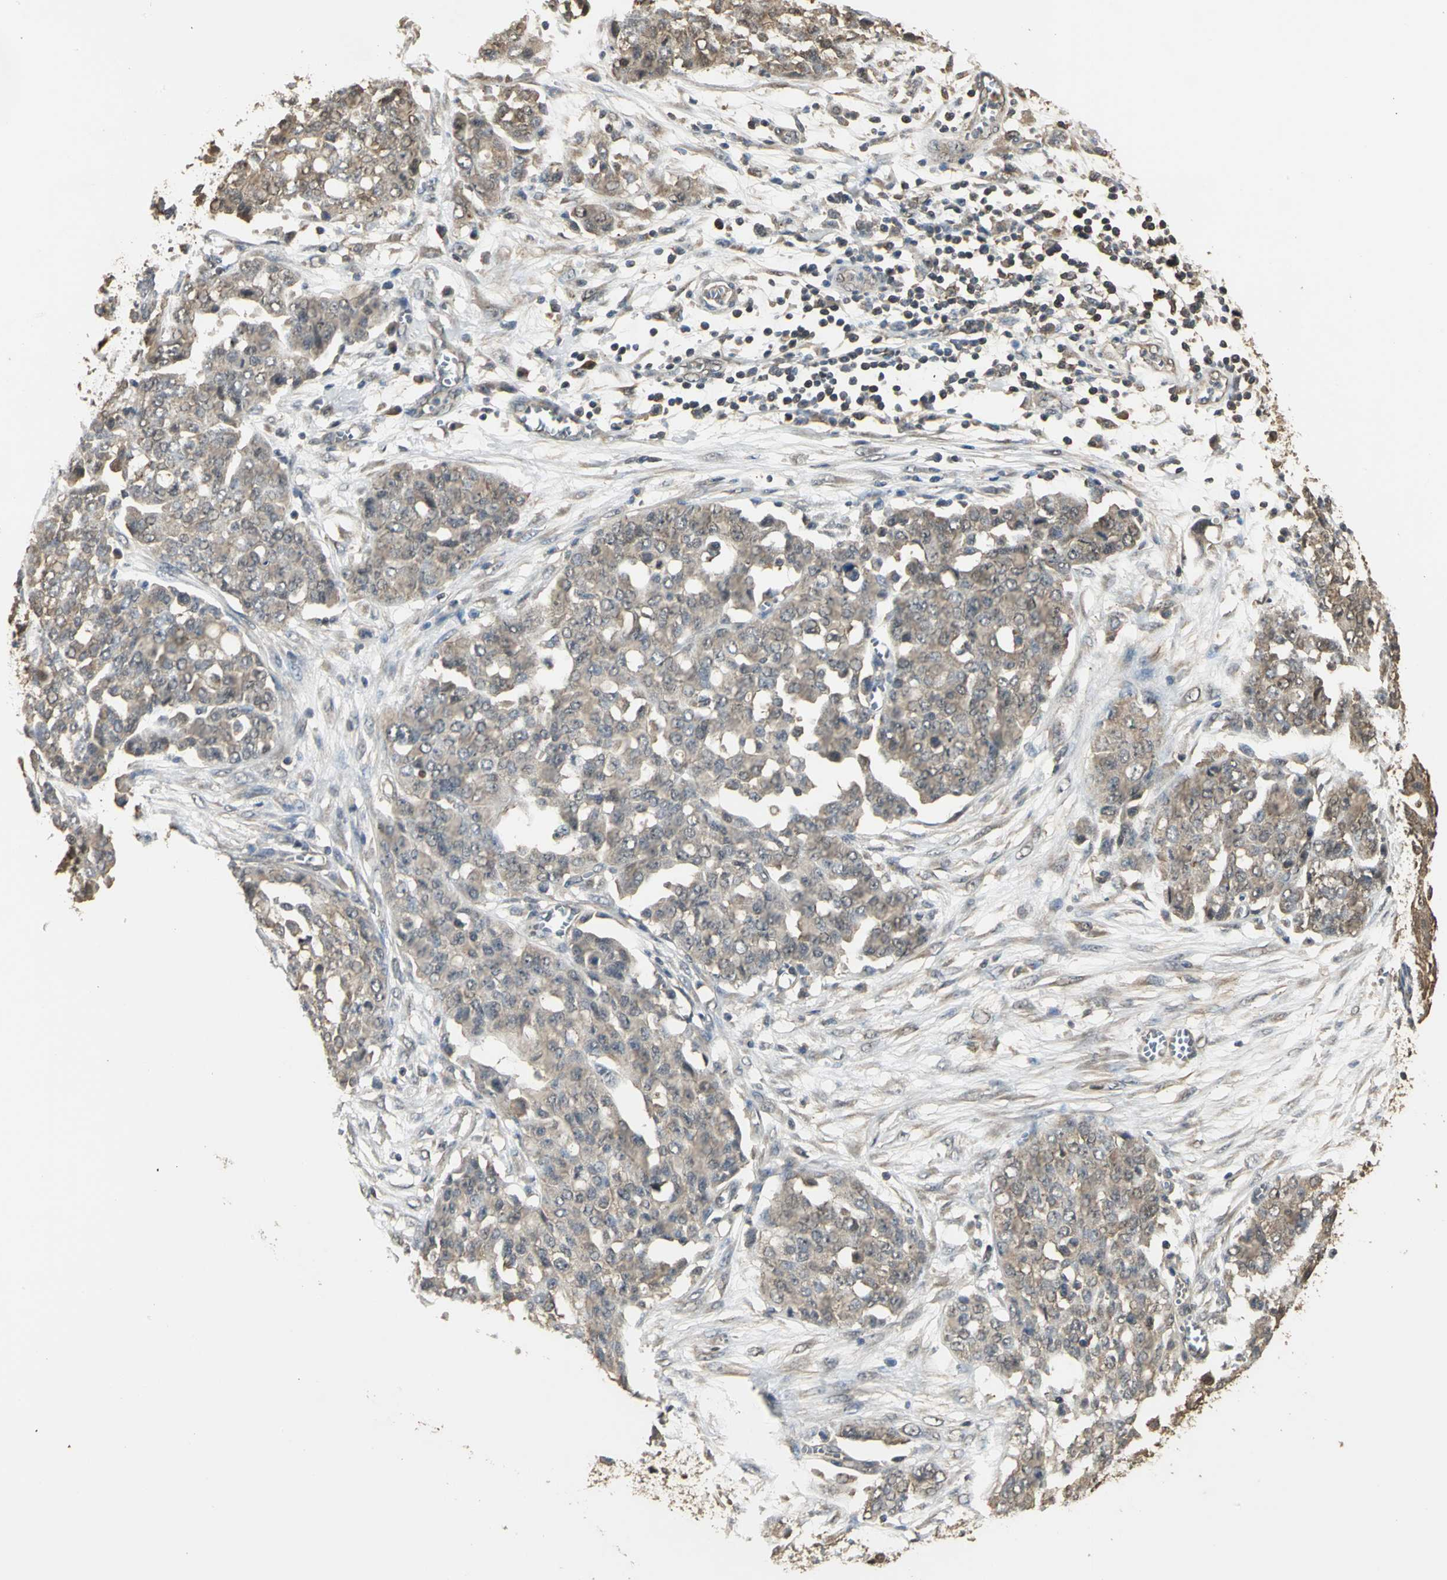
{"staining": {"intensity": "weak", "quantity": ">75%", "location": "cytoplasmic/membranous"}, "tissue": "ovarian cancer", "cell_type": "Tumor cells", "image_type": "cancer", "snomed": [{"axis": "morphology", "description": "Cystadenocarcinoma, serous, NOS"}, {"axis": "topography", "description": "Soft tissue"}, {"axis": "topography", "description": "Ovary"}], "caption": "Weak cytoplasmic/membranous protein expression is identified in approximately >75% of tumor cells in ovarian serous cystadenocarcinoma.", "gene": "PARK7", "patient": {"sex": "female", "age": 57}}